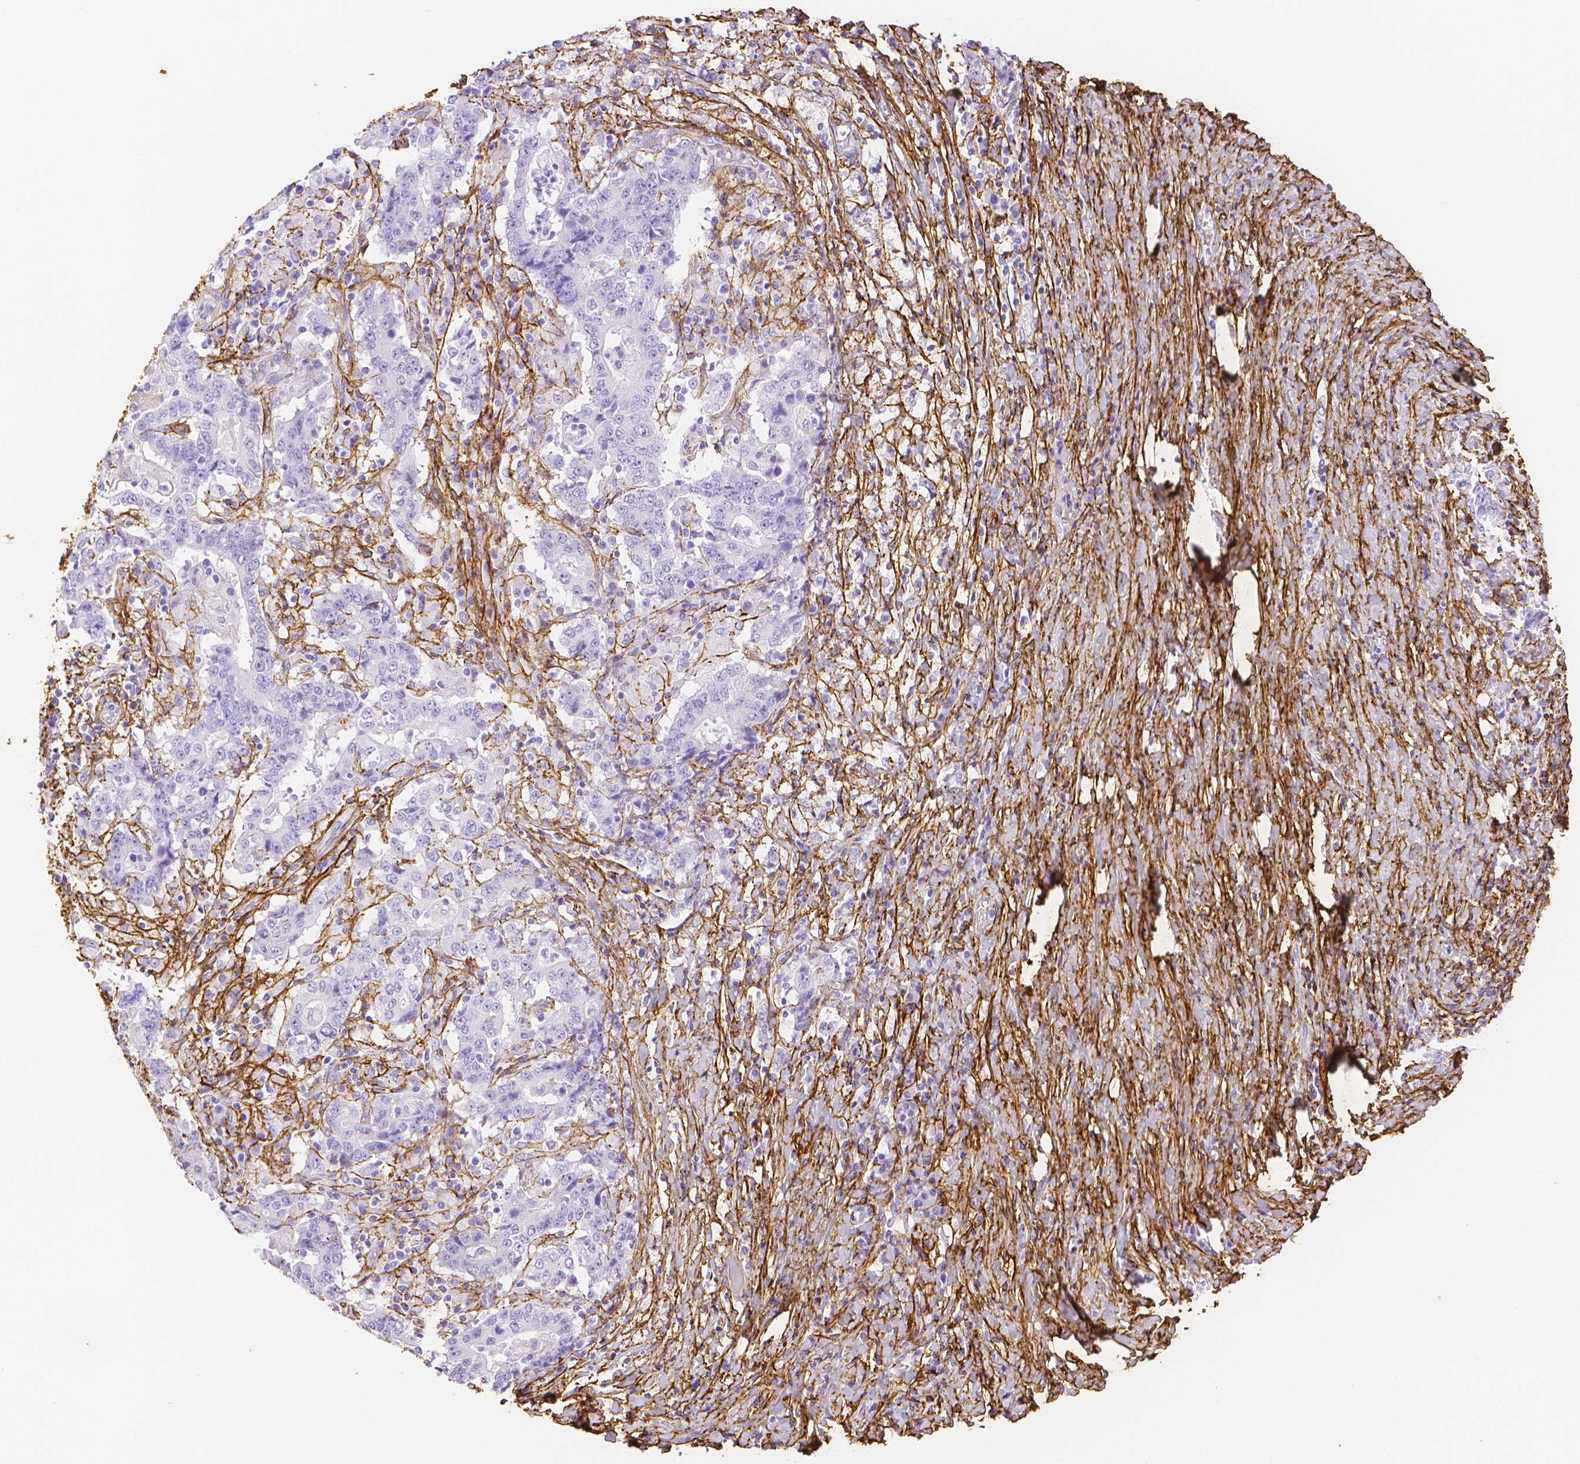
{"staining": {"intensity": "negative", "quantity": "none", "location": "none"}, "tissue": "stomach cancer", "cell_type": "Tumor cells", "image_type": "cancer", "snomed": [{"axis": "morphology", "description": "Normal tissue, NOS"}, {"axis": "morphology", "description": "Adenocarcinoma, NOS"}, {"axis": "topography", "description": "Stomach, upper"}, {"axis": "topography", "description": "Stomach"}], "caption": "Immunohistochemistry micrograph of neoplastic tissue: human stomach cancer (adenocarcinoma) stained with DAB shows no significant protein expression in tumor cells. Brightfield microscopy of immunohistochemistry stained with DAB (brown) and hematoxylin (blue), captured at high magnification.", "gene": "FBN1", "patient": {"sex": "male", "age": 59}}